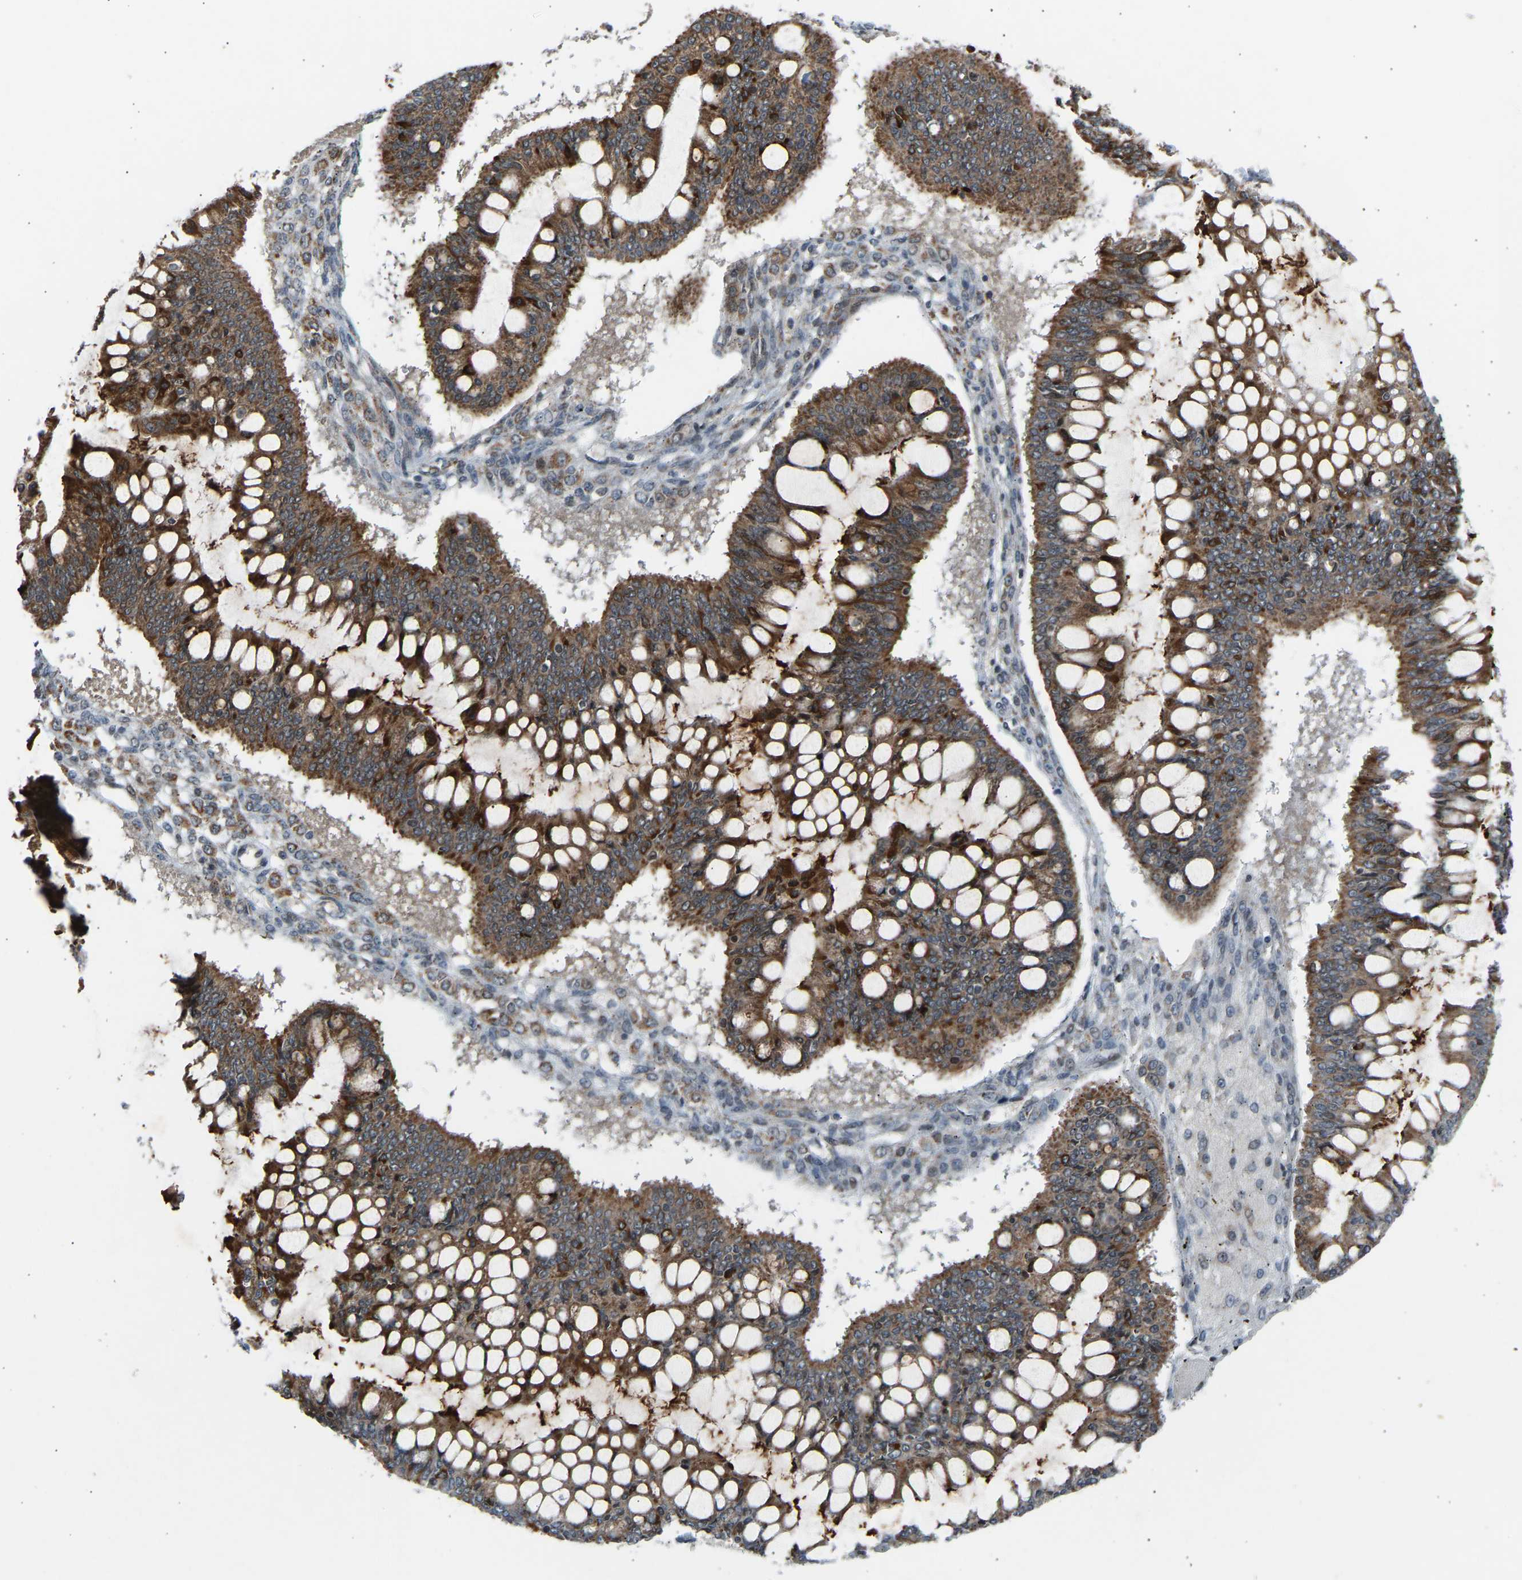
{"staining": {"intensity": "strong", "quantity": ">75%", "location": "cytoplasmic/membranous"}, "tissue": "ovarian cancer", "cell_type": "Tumor cells", "image_type": "cancer", "snomed": [{"axis": "morphology", "description": "Cystadenocarcinoma, mucinous, NOS"}, {"axis": "topography", "description": "Ovary"}], "caption": "Immunohistochemical staining of human ovarian cancer exhibits strong cytoplasmic/membranous protein staining in about >75% of tumor cells. Using DAB (brown) and hematoxylin (blue) stains, captured at high magnification using brightfield microscopy.", "gene": "SLIRP", "patient": {"sex": "female", "age": 73}}